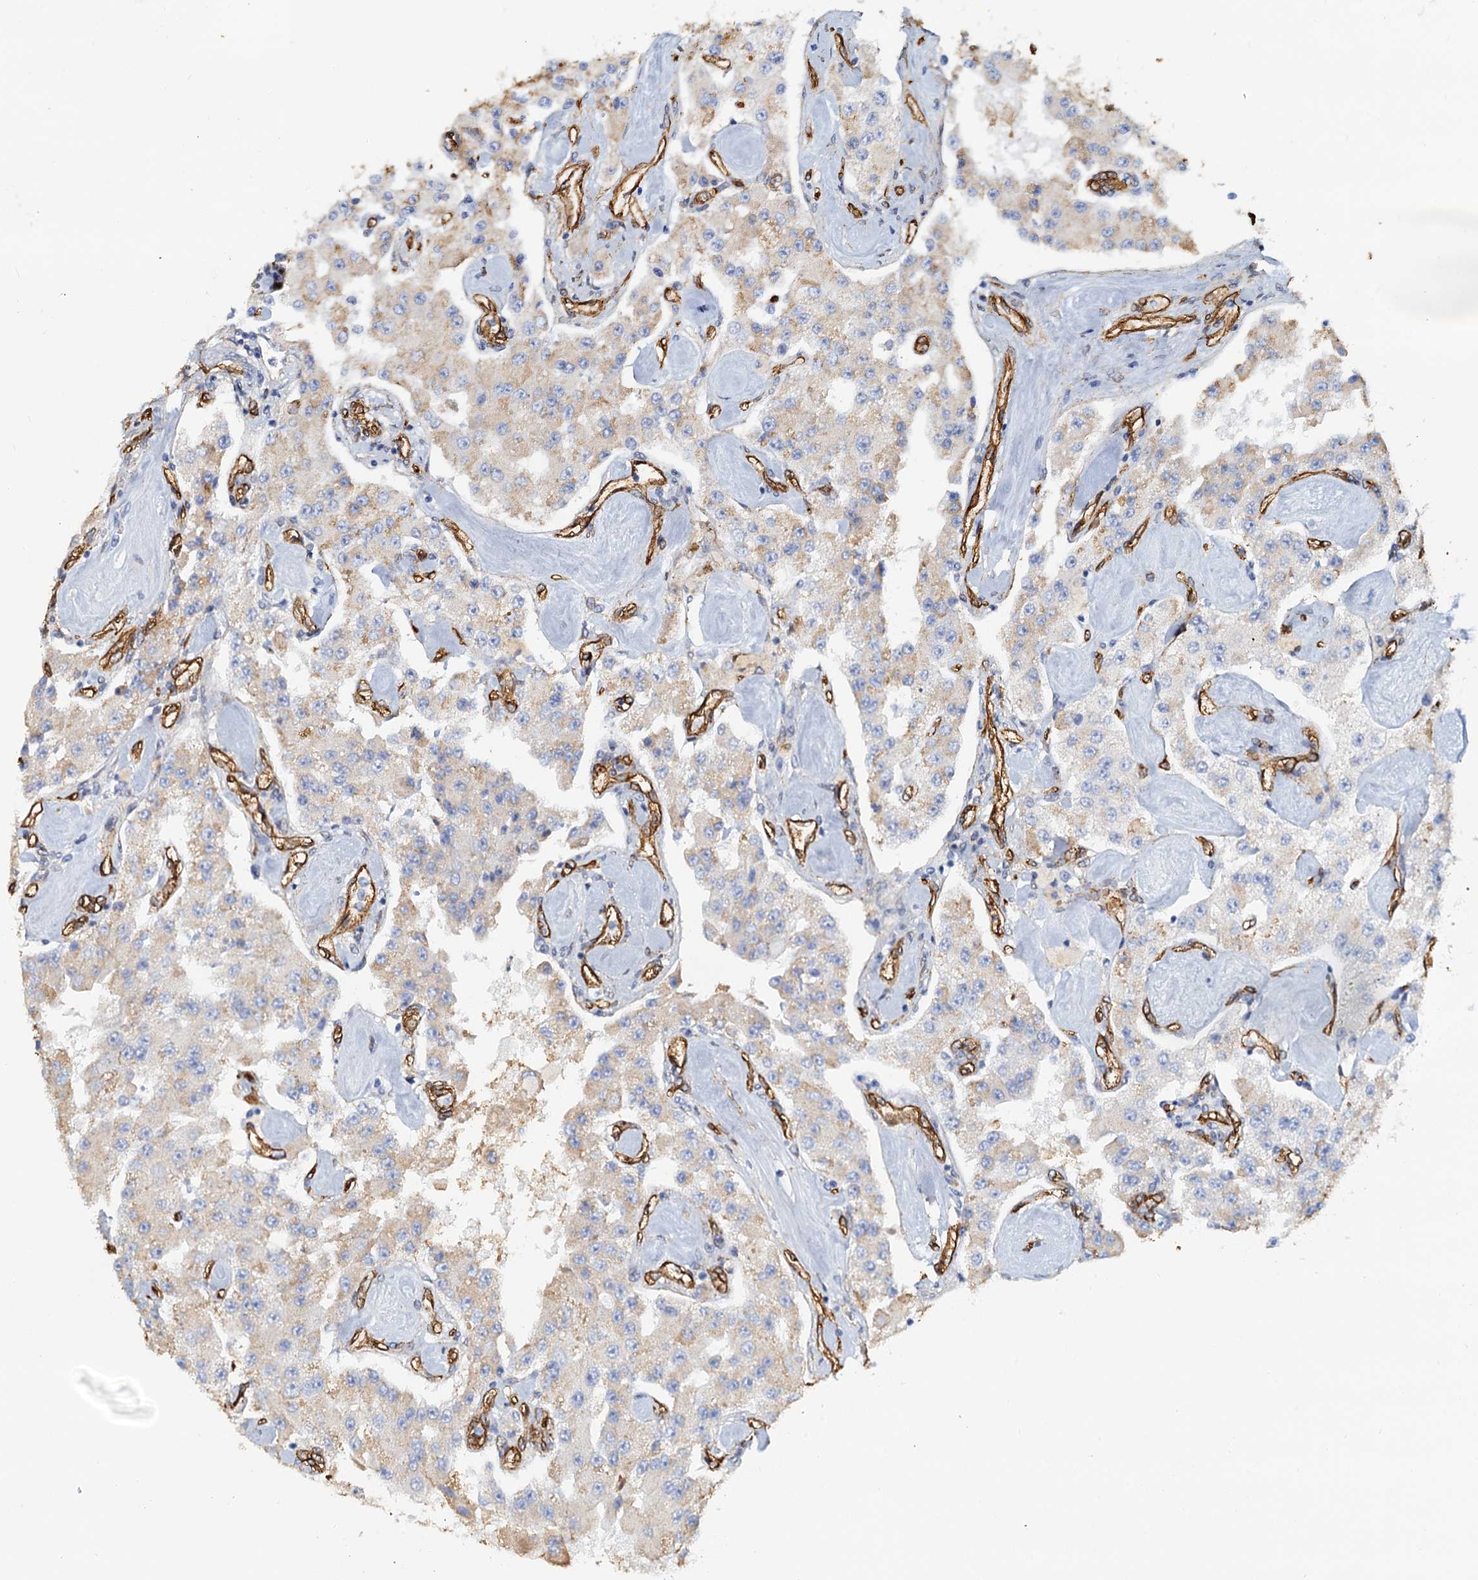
{"staining": {"intensity": "weak", "quantity": "<25%", "location": "cytoplasmic/membranous"}, "tissue": "carcinoid", "cell_type": "Tumor cells", "image_type": "cancer", "snomed": [{"axis": "morphology", "description": "Carcinoid, malignant, NOS"}, {"axis": "topography", "description": "Pancreas"}], "caption": "Carcinoid was stained to show a protein in brown. There is no significant staining in tumor cells.", "gene": "DGKG", "patient": {"sex": "male", "age": 41}}